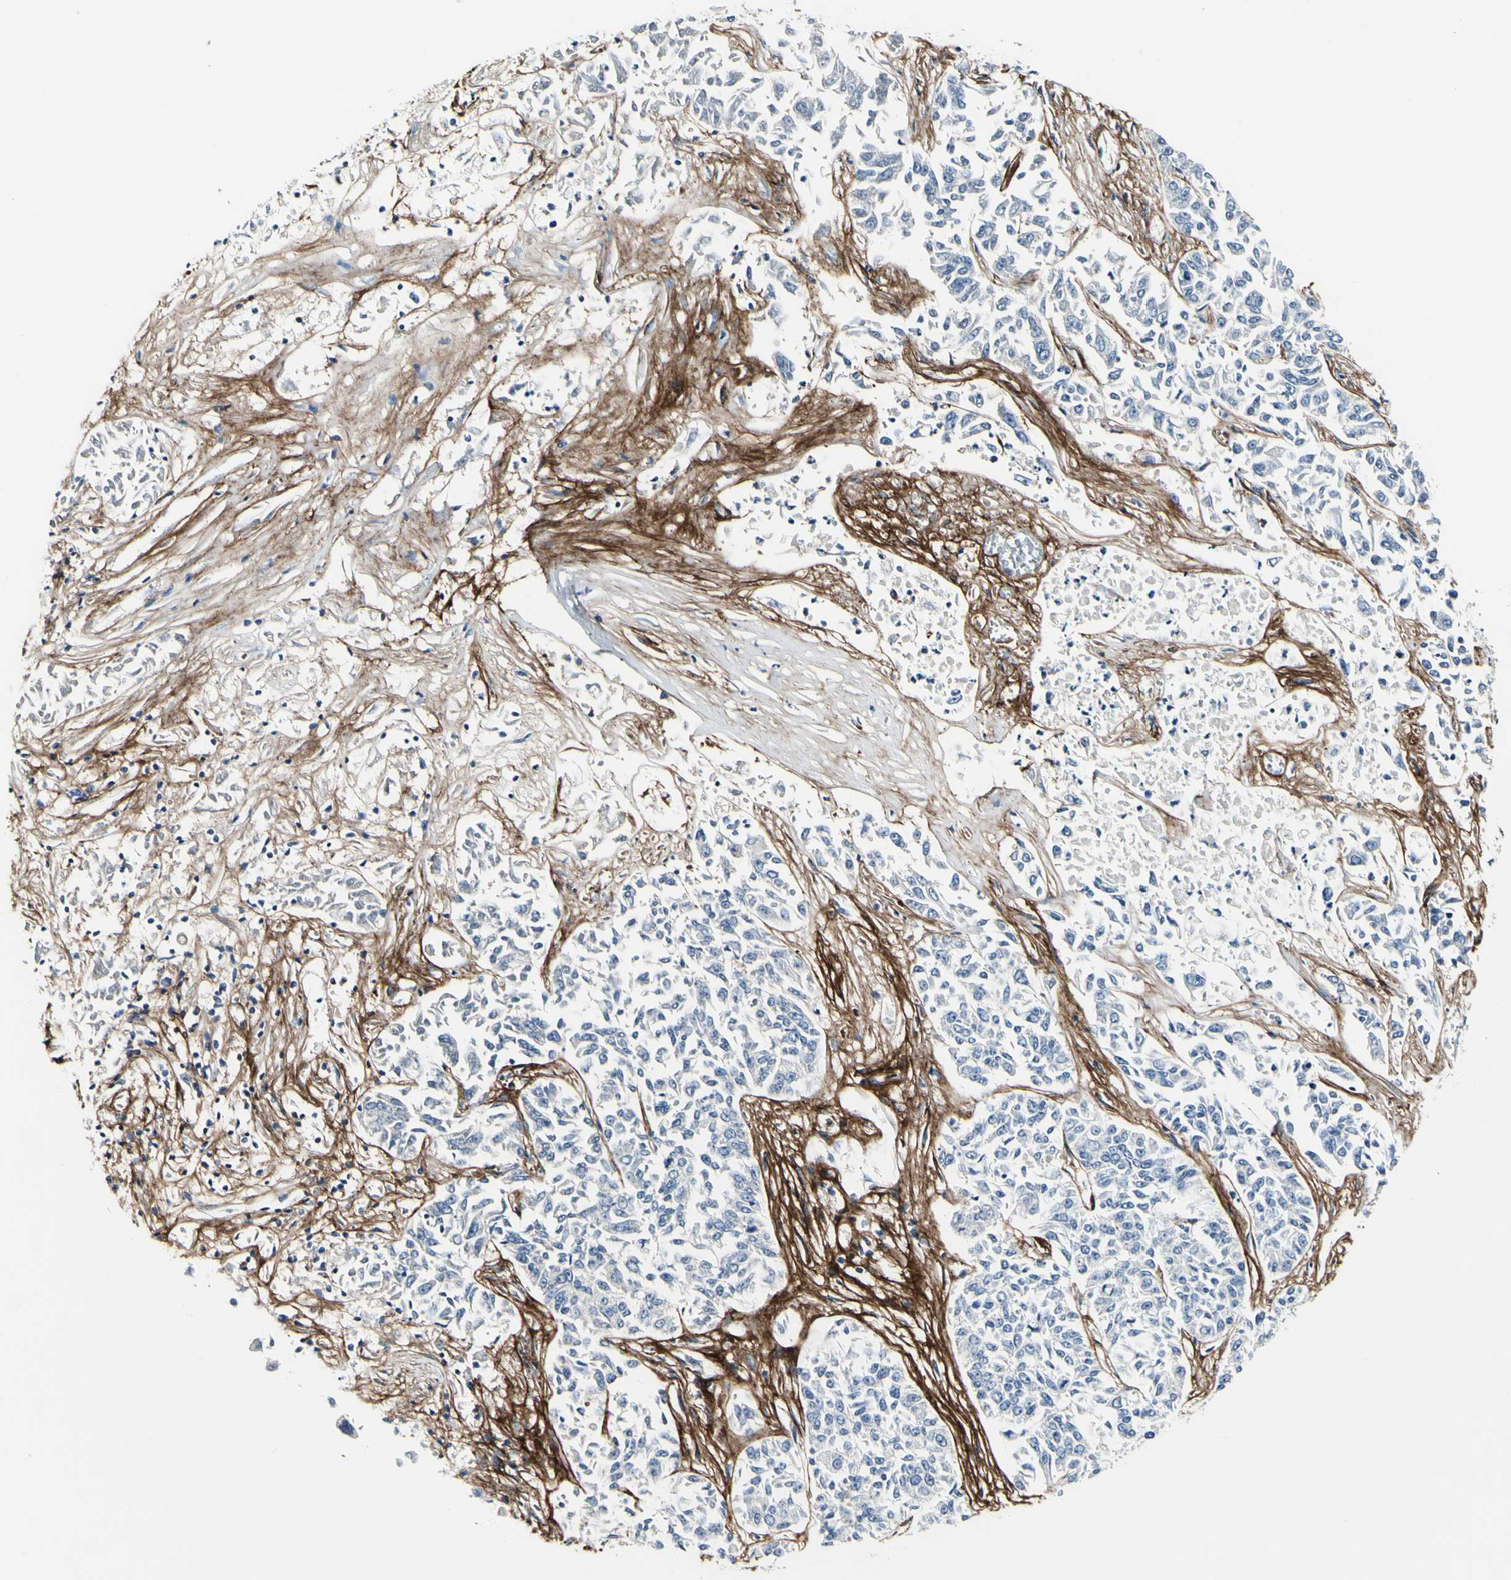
{"staining": {"intensity": "negative", "quantity": "none", "location": "none"}, "tissue": "lung cancer", "cell_type": "Tumor cells", "image_type": "cancer", "snomed": [{"axis": "morphology", "description": "Adenocarcinoma, NOS"}, {"axis": "topography", "description": "Lung"}], "caption": "The histopathology image shows no significant staining in tumor cells of lung cancer (adenocarcinoma). (DAB (3,3'-diaminobenzidine) immunohistochemistry visualized using brightfield microscopy, high magnification).", "gene": "COL6A3", "patient": {"sex": "male", "age": 84}}